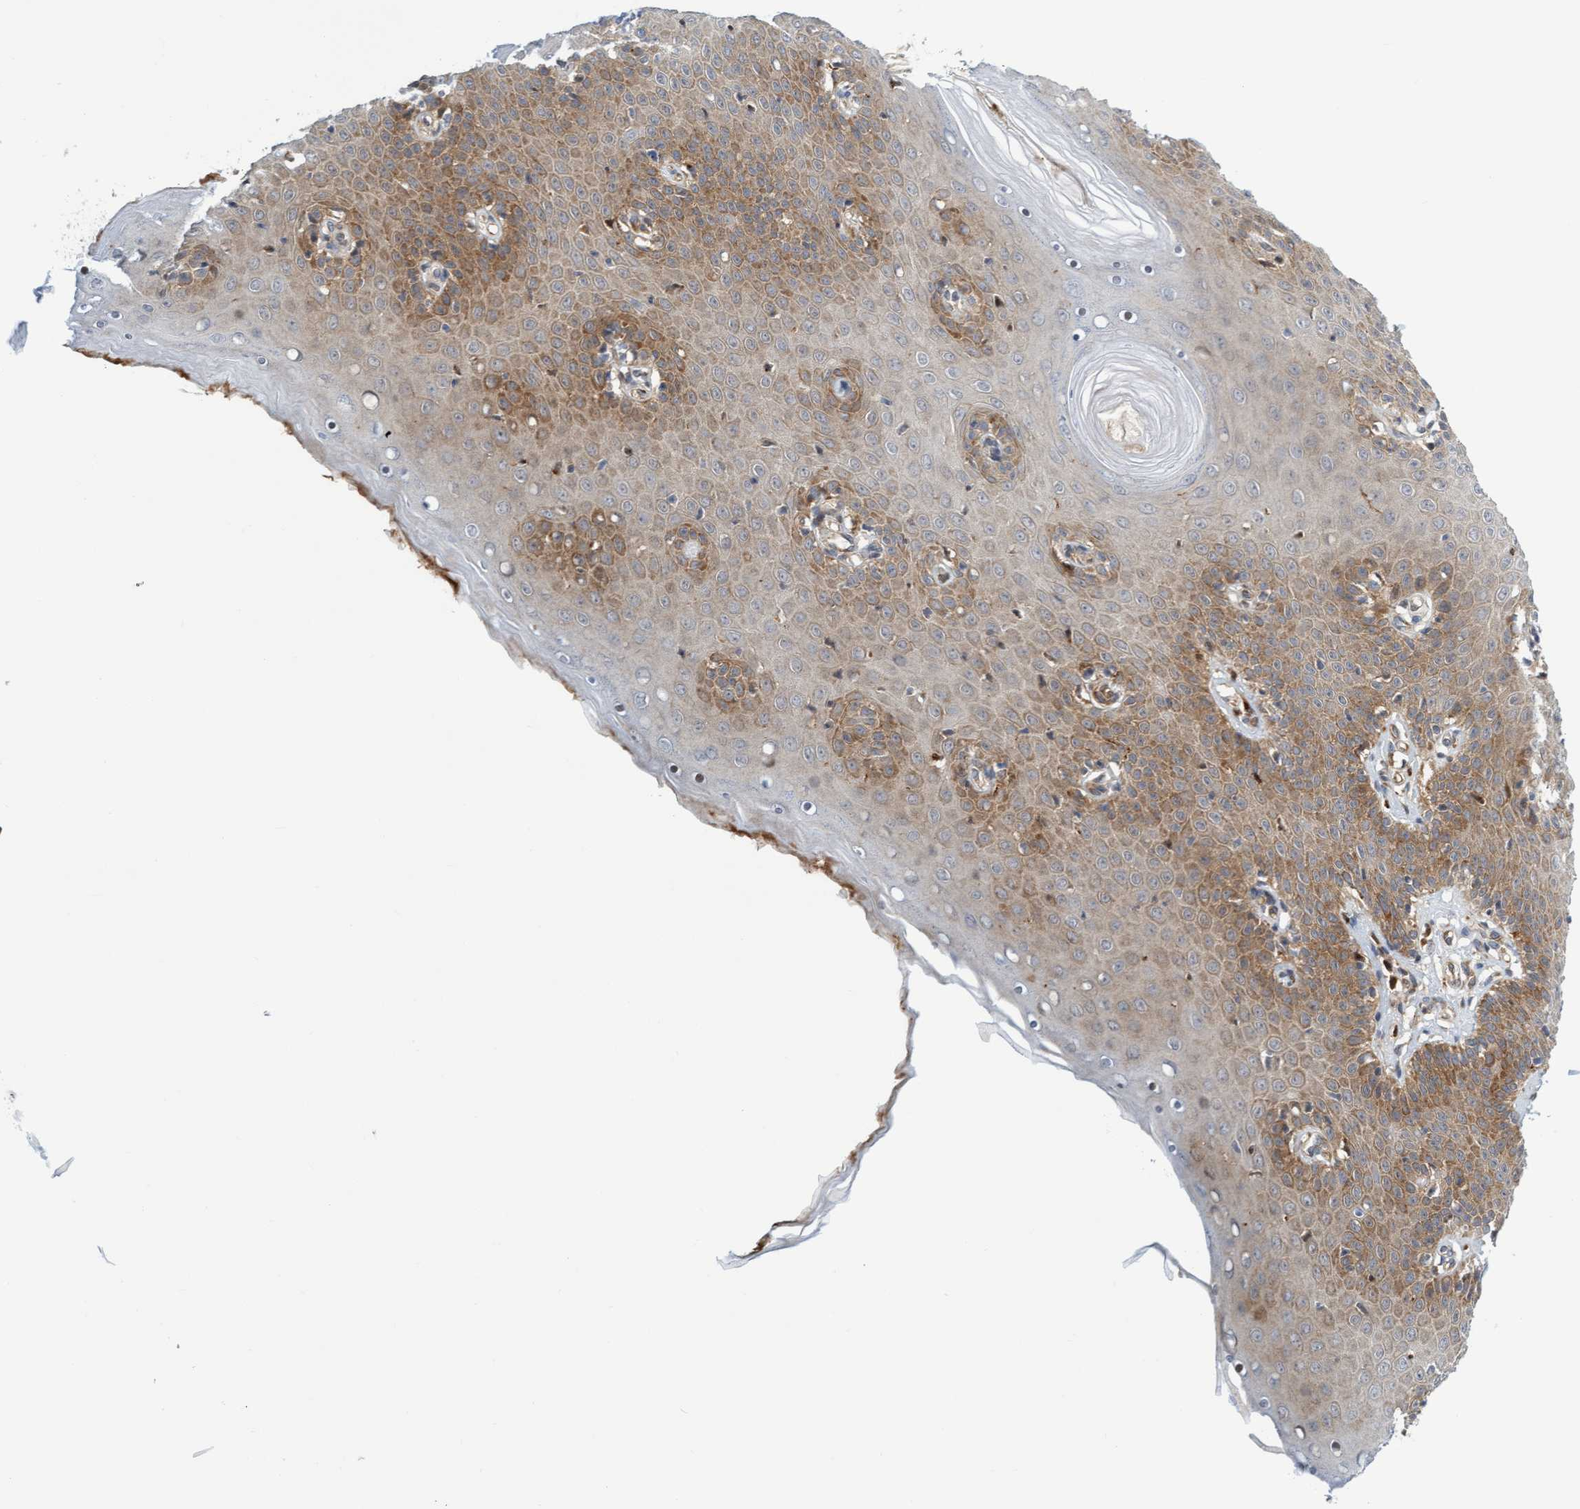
{"staining": {"intensity": "moderate", "quantity": ">75%", "location": "cytoplasmic/membranous"}, "tissue": "skin", "cell_type": "Epidermal cells", "image_type": "normal", "snomed": [{"axis": "morphology", "description": "Normal tissue, NOS"}, {"axis": "topography", "description": "Vulva"}], "caption": "Epidermal cells demonstrate medium levels of moderate cytoplasmic/membranous staining in about >75% of cells in unremarkable human skin. The protein of interest is shown in brown color, while the nuclei are stained blue.", "gene": "EIF4EBP1", "patient": {"sex": "female", "age": 66}}